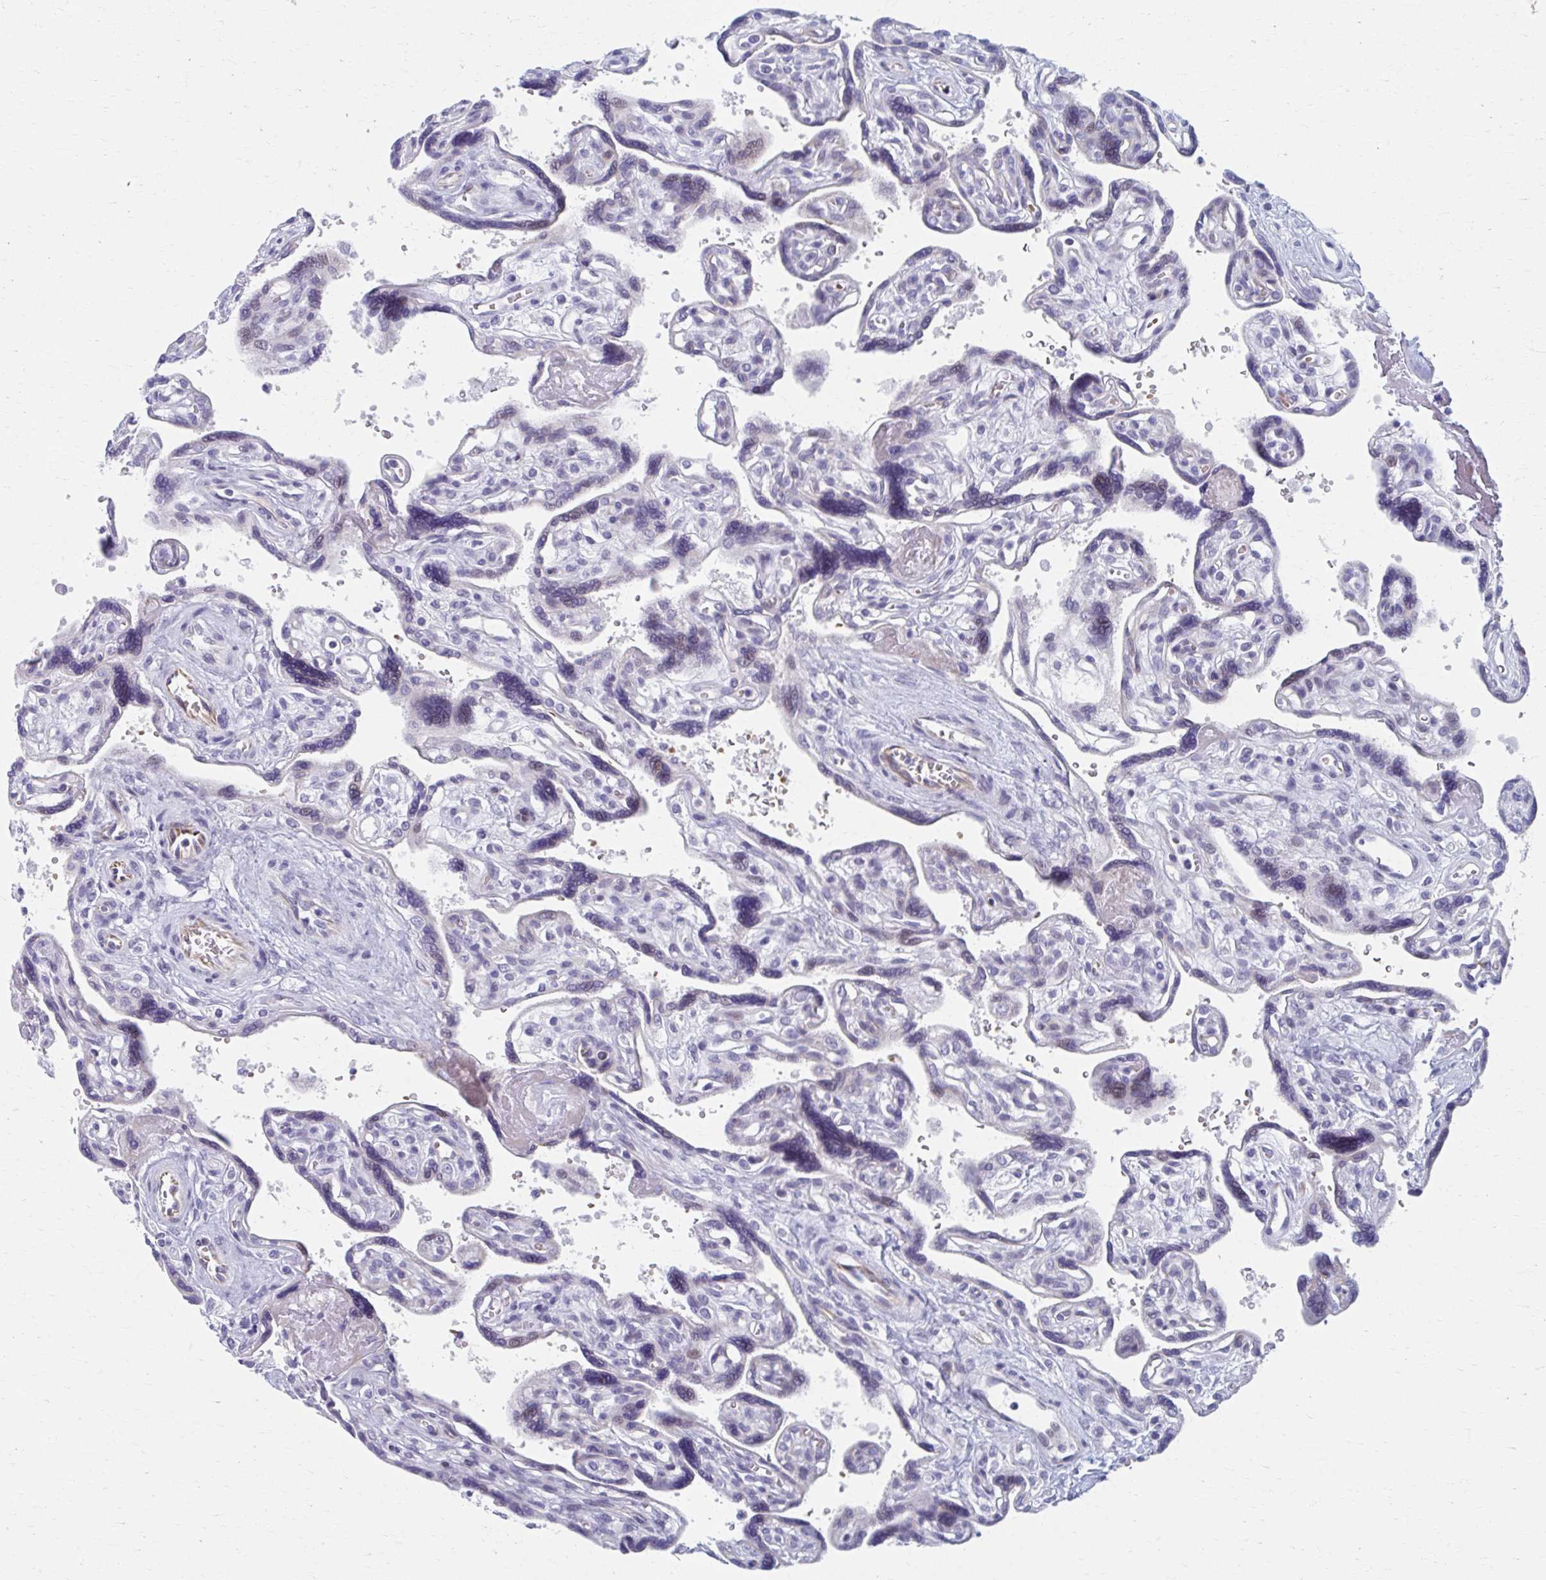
{"staining": {"intensity": "negative", "quantity": "none", "location": "none"}, "tissue": "placenta", "cell_type": "Trophoblastic cells", "image_type": "normal", "snomed": [{"axis": "morphology", "description": "Normal tissue, NOS"}, {"axis": "topography", "description": "Placenta"}], "caption": "Immunohistochemical staining of unremarkable human placenta shows no significant expression in trophoblastic cells. (Stains: DAB (3,3'-diaminobenzidine) immunohistochemistry with hematoxylin counter stain, Microscopy: brightfield microscopy at high magnification).", "gene": "ABHD16B", "patient": {"sex": "female", "age": 39}}